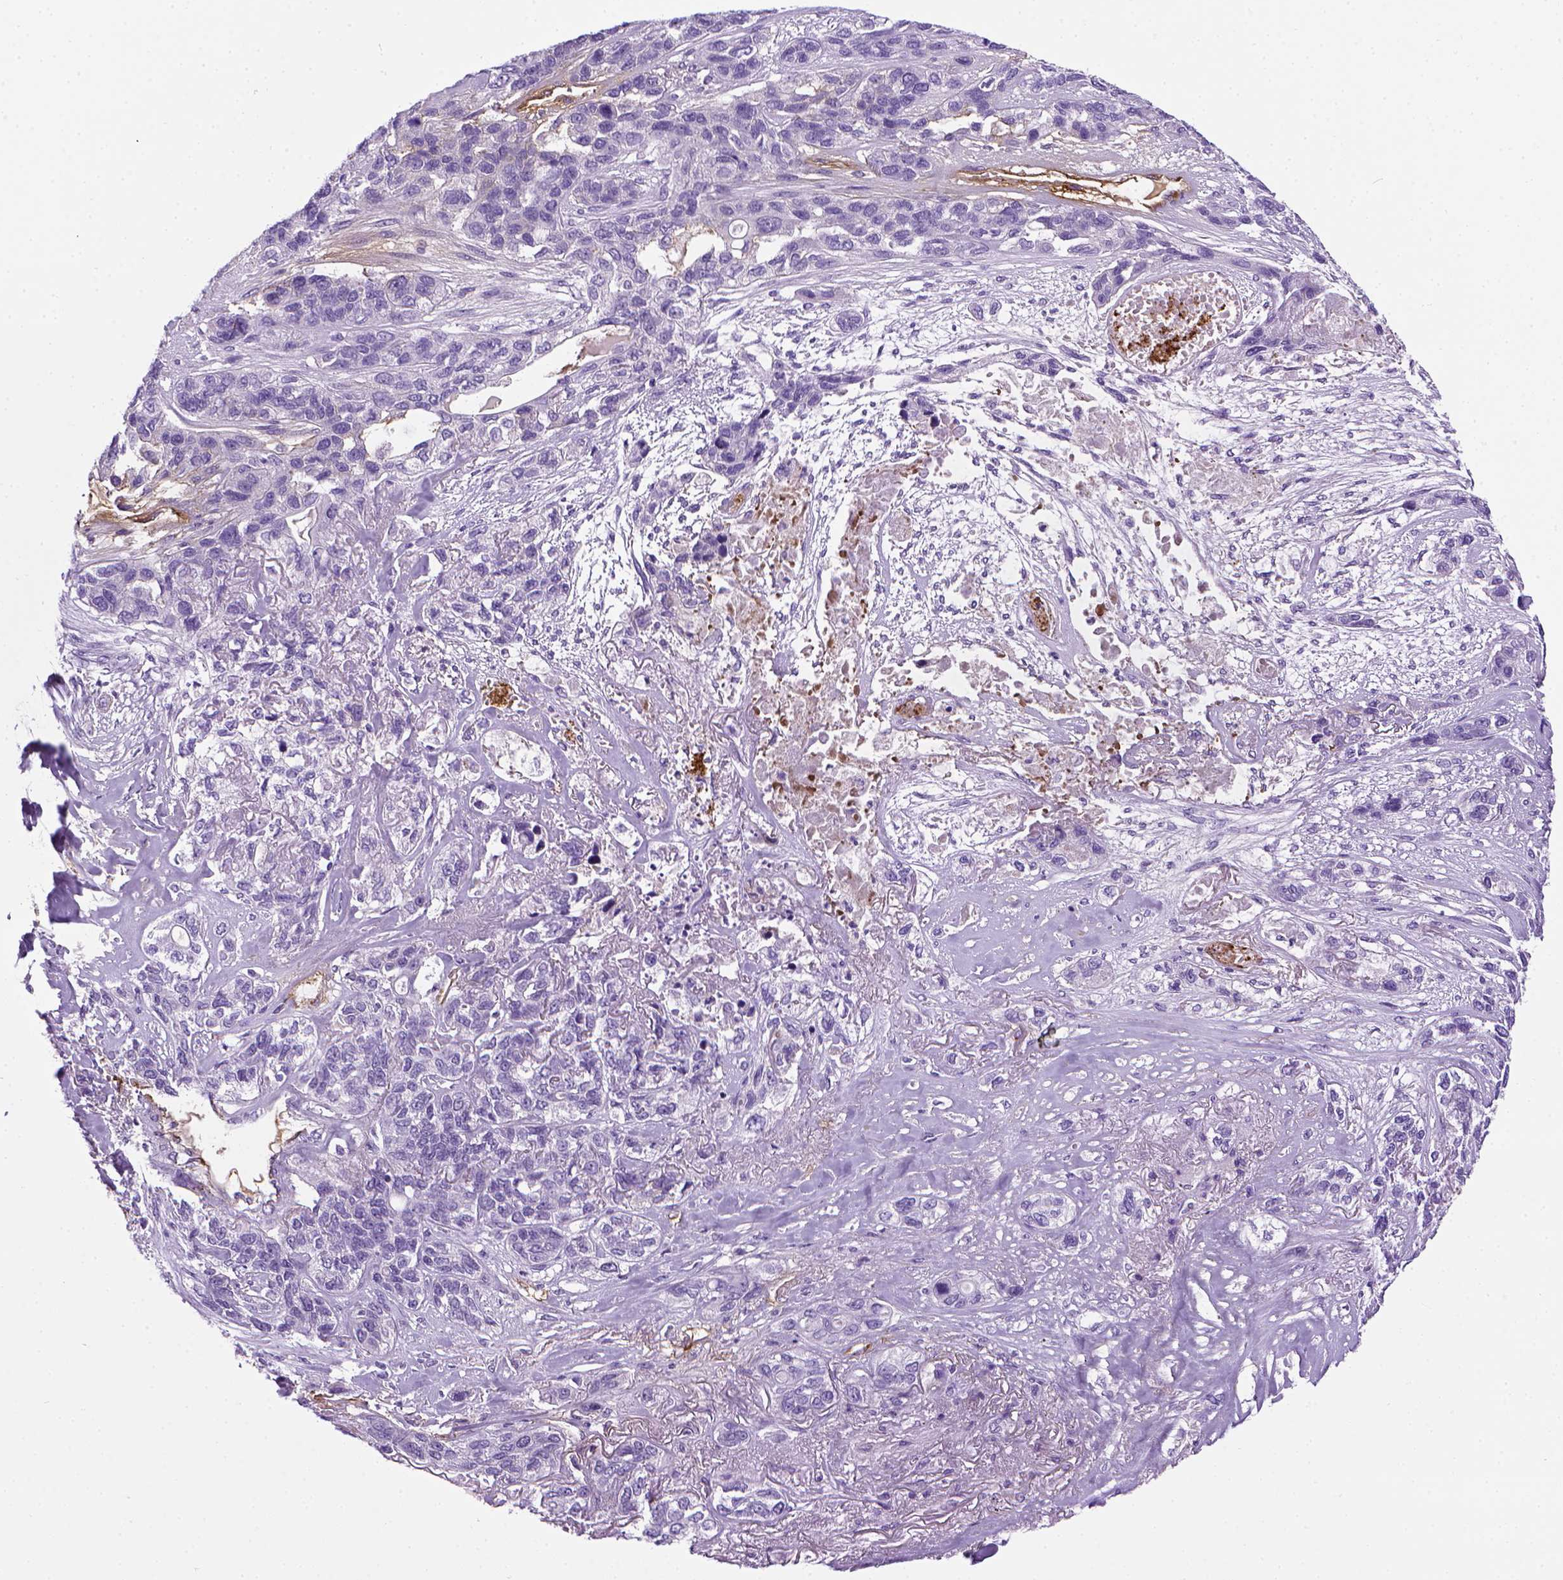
{"staining": {"intensity": "negative", "quantity": "none", "location": "none"}, "tissue": "lung cancer", "cell_type": "Tumor cells", "image_type": "cancer", "snomed": [{"axis": "morphology", "description": "Squamous cell carcinoma, NOS"}, {"axis": "topography", "description": "Lung"}], "caption": "The histopathology image exhibits no significant expression in tumor cells of squamous cell carcinoma (lung).", "gene": "VWF", "patient": {"sex": "female", "age": 70}}